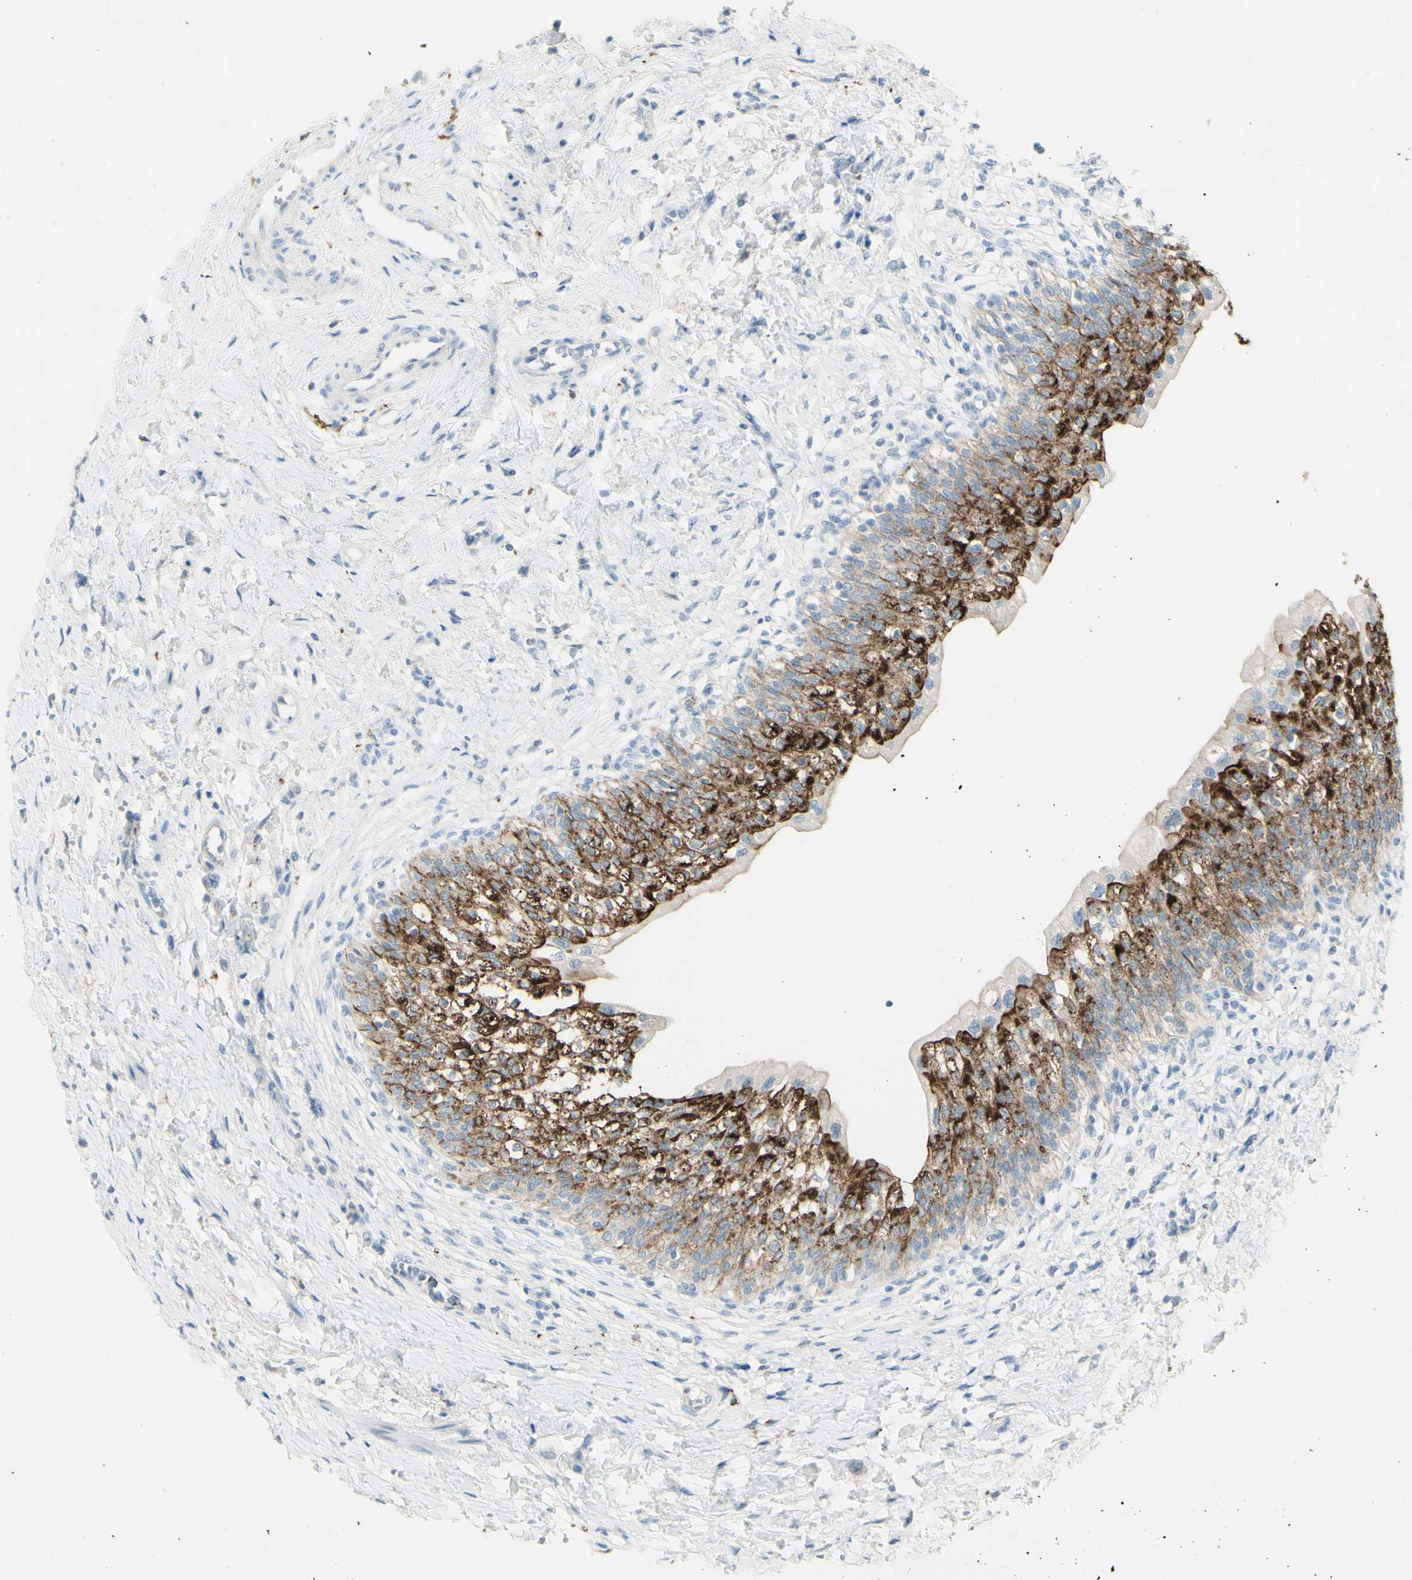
{"staining": {"intensity": "strong", "quantity": ">75%", "location": "cytoplasmic/membranous"}, "tissue": "urinary bladder", "cell_type": "Urothelial cells", "image_type": "normal", "snomed": [{"axis": "morphology", "description": "Normal tissue, NOS"}, {"axis": "topography", "description": "Urinary bladder"}], "caption": "Normal urinary bladder displays strong cytoplasmic/membranous positivity in about >75% of urothelial cells, visualized by immunohistochemistry.", "gene": "TSPAN1", "patient": {"sex": "male", "age": 55}}